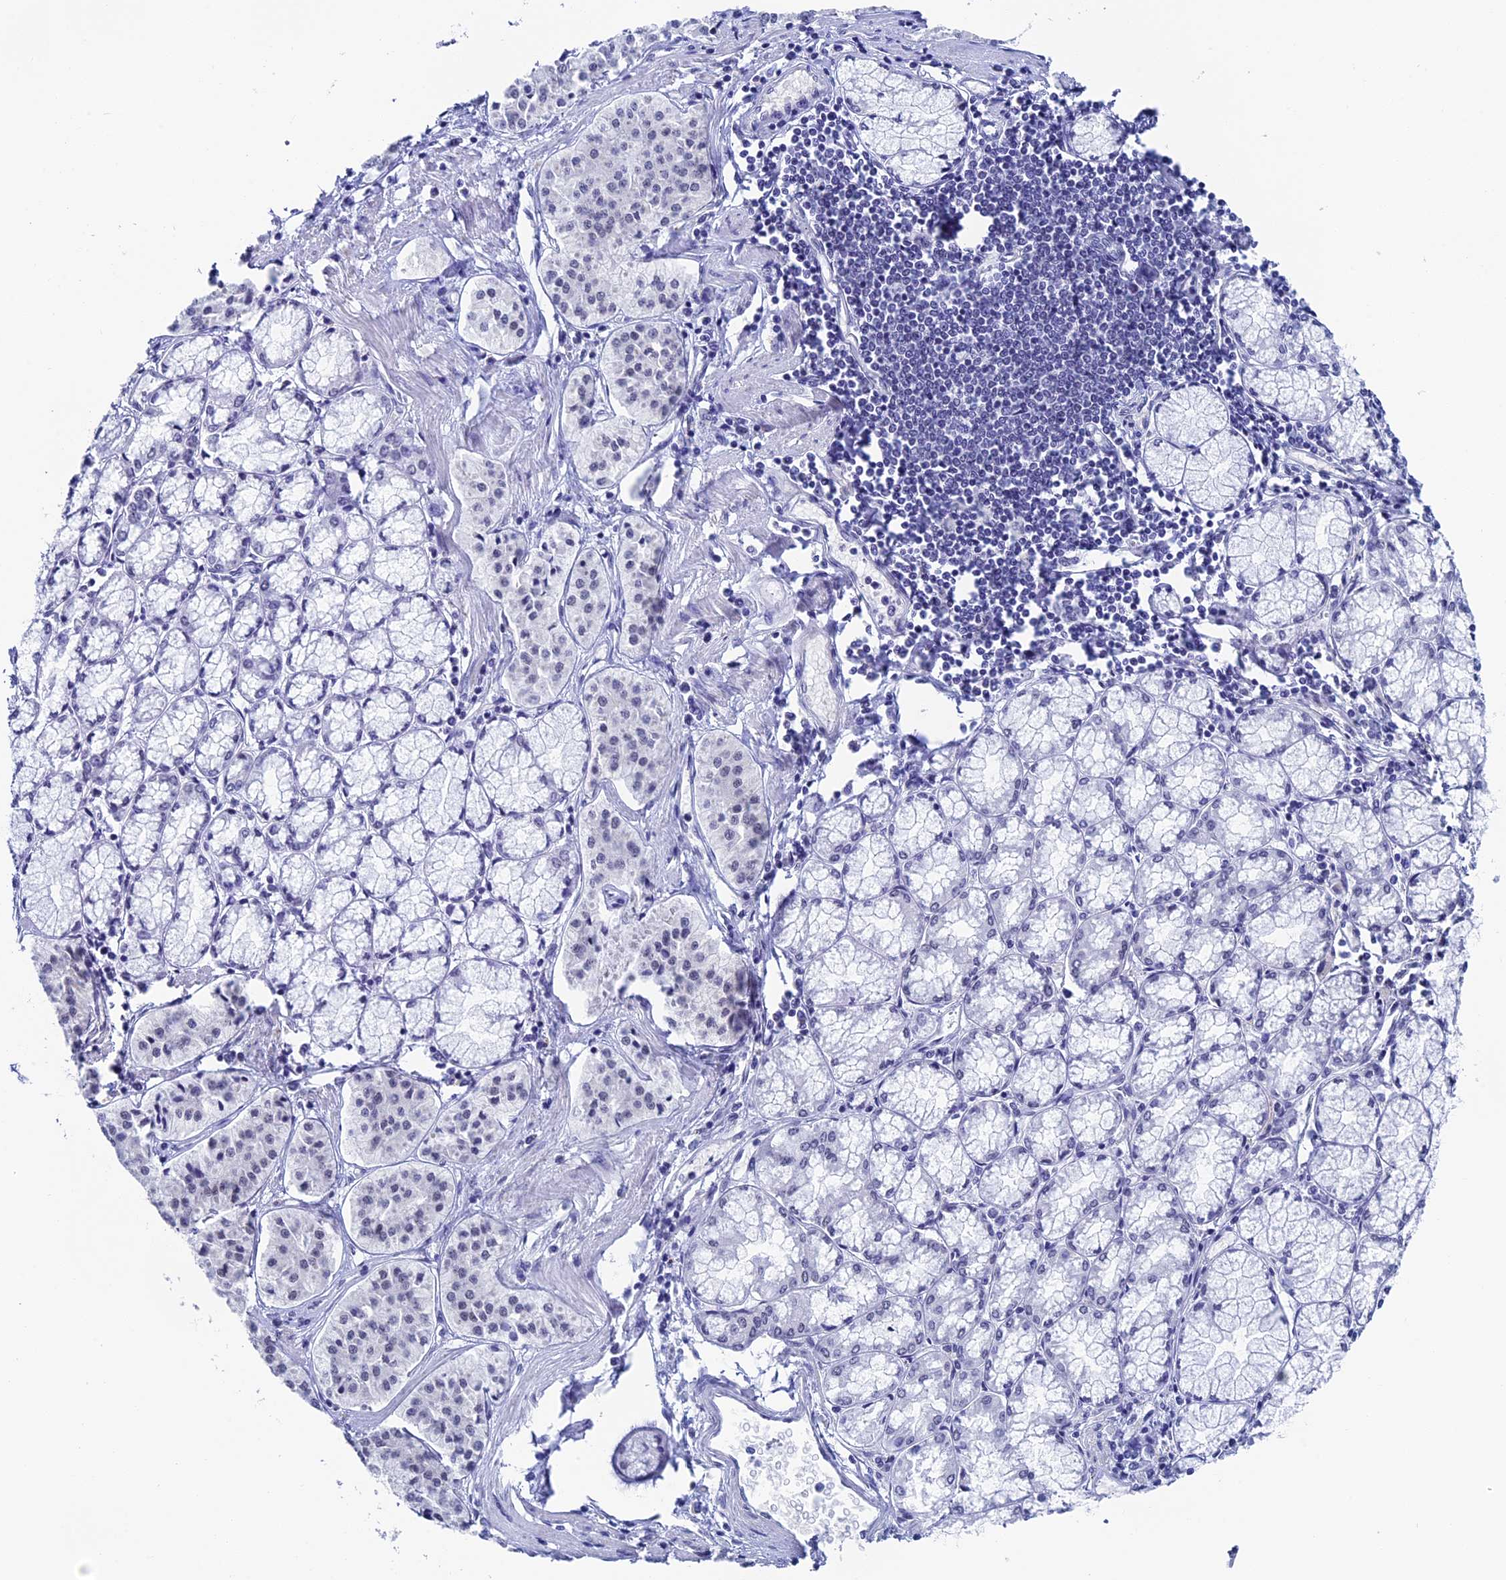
{"staining": {"intensity": "negative", "quantity": "none", "location": "none"}, "tissue": "pancreatic cancer", "cell_type": "Tumor cells", "image_type": "cancer", "snomed": [{"axis": "morphology", "description": "Adenocarcinoma, NOS"}, {"axis": "topography", "description": "Pancreas"}], "caption": "There is no significant expression in tumor cells of pancreatic cancer (adenocarcinoma).", "gene": "CD2BP2", "patient": {"sex": "female", "age": 50}}